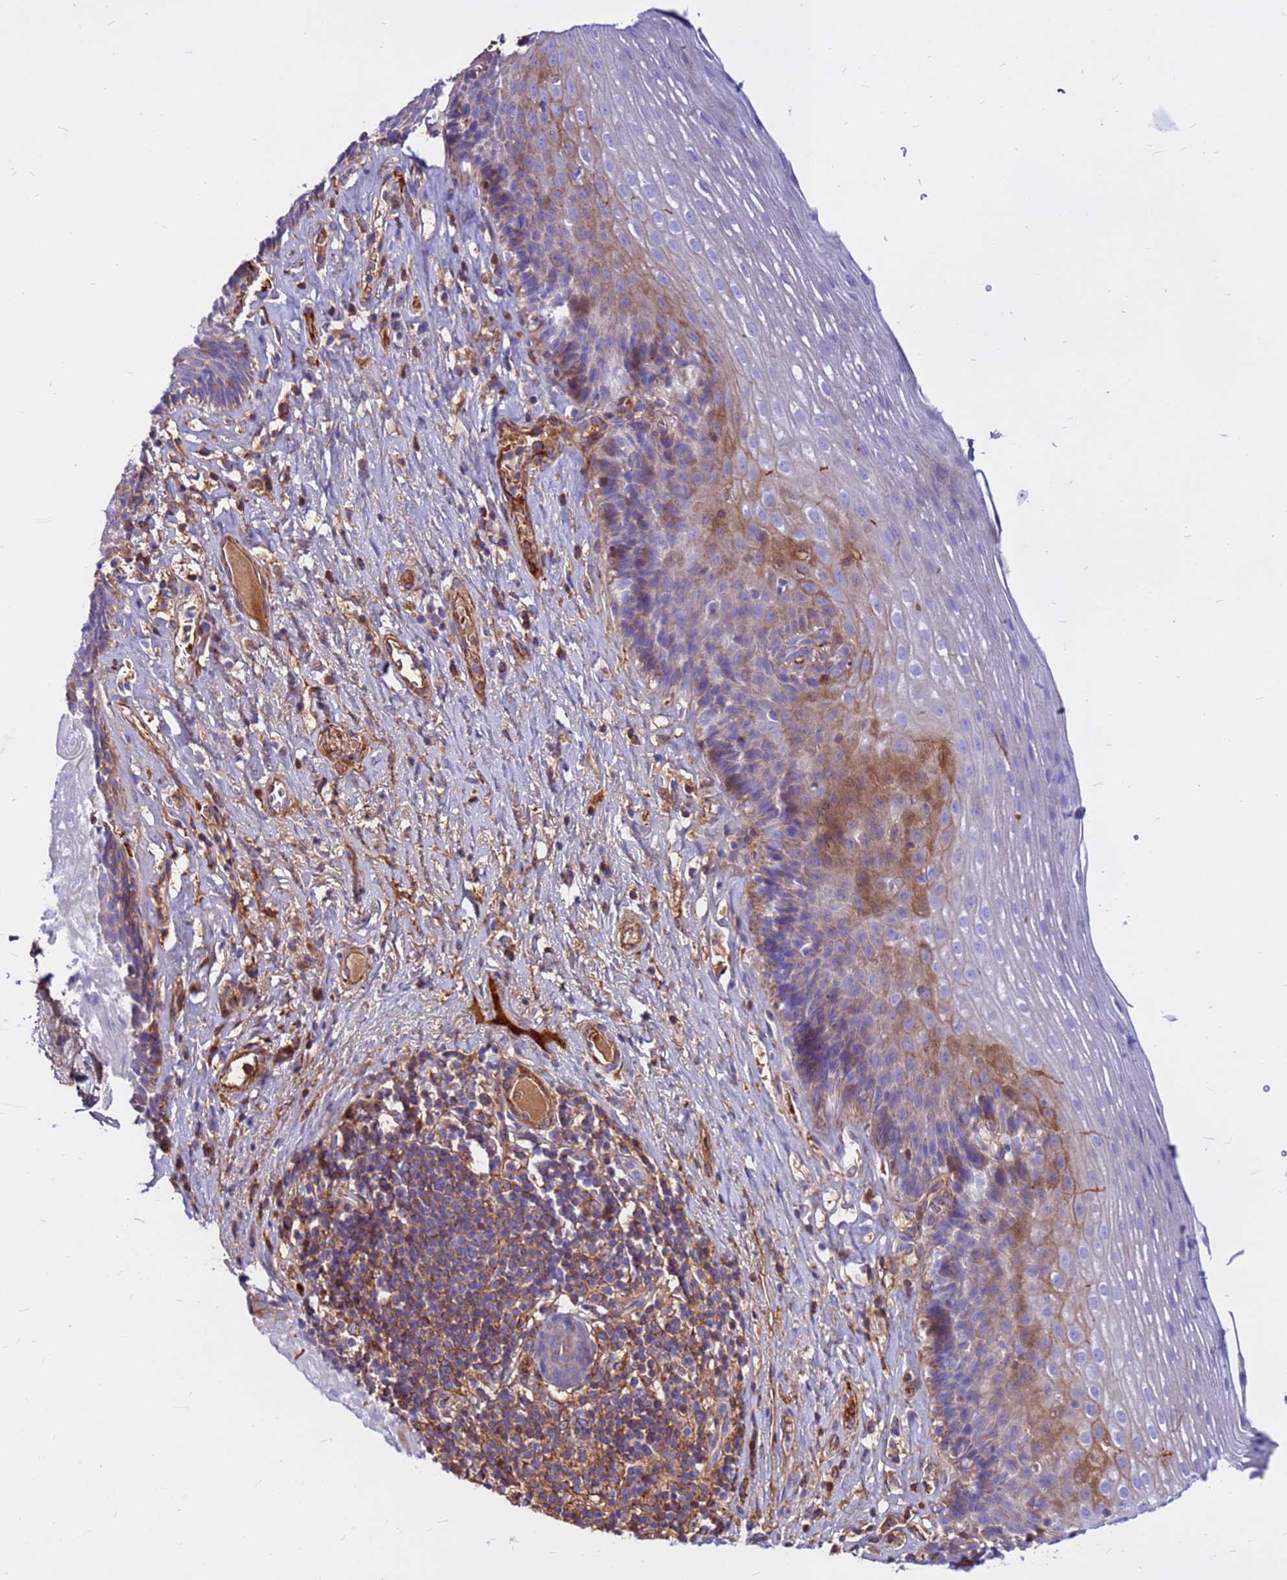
{"staining": {"intensity": "moderate", "quantity": "<25%", "location": "cytoplasmic/membranous"}, "tissue": "esophagus", "cell_type": "Squamous epithelial cells", "image_type": "normal", "snomed": [{"axis": "morphology", "description": "Normal tissue, NOS"}, {"axis": "topography", "description": "Esophagus"}], "caption": "High-power microscopy captured an immunohistochemistry image of unremarkable esophagus, revealing moderate cytoplasmic/membranous staining in about <25% of squamous epithelial cells.", "gene": "CRHBP", "patient": {"sex": "female", "age": 66}}